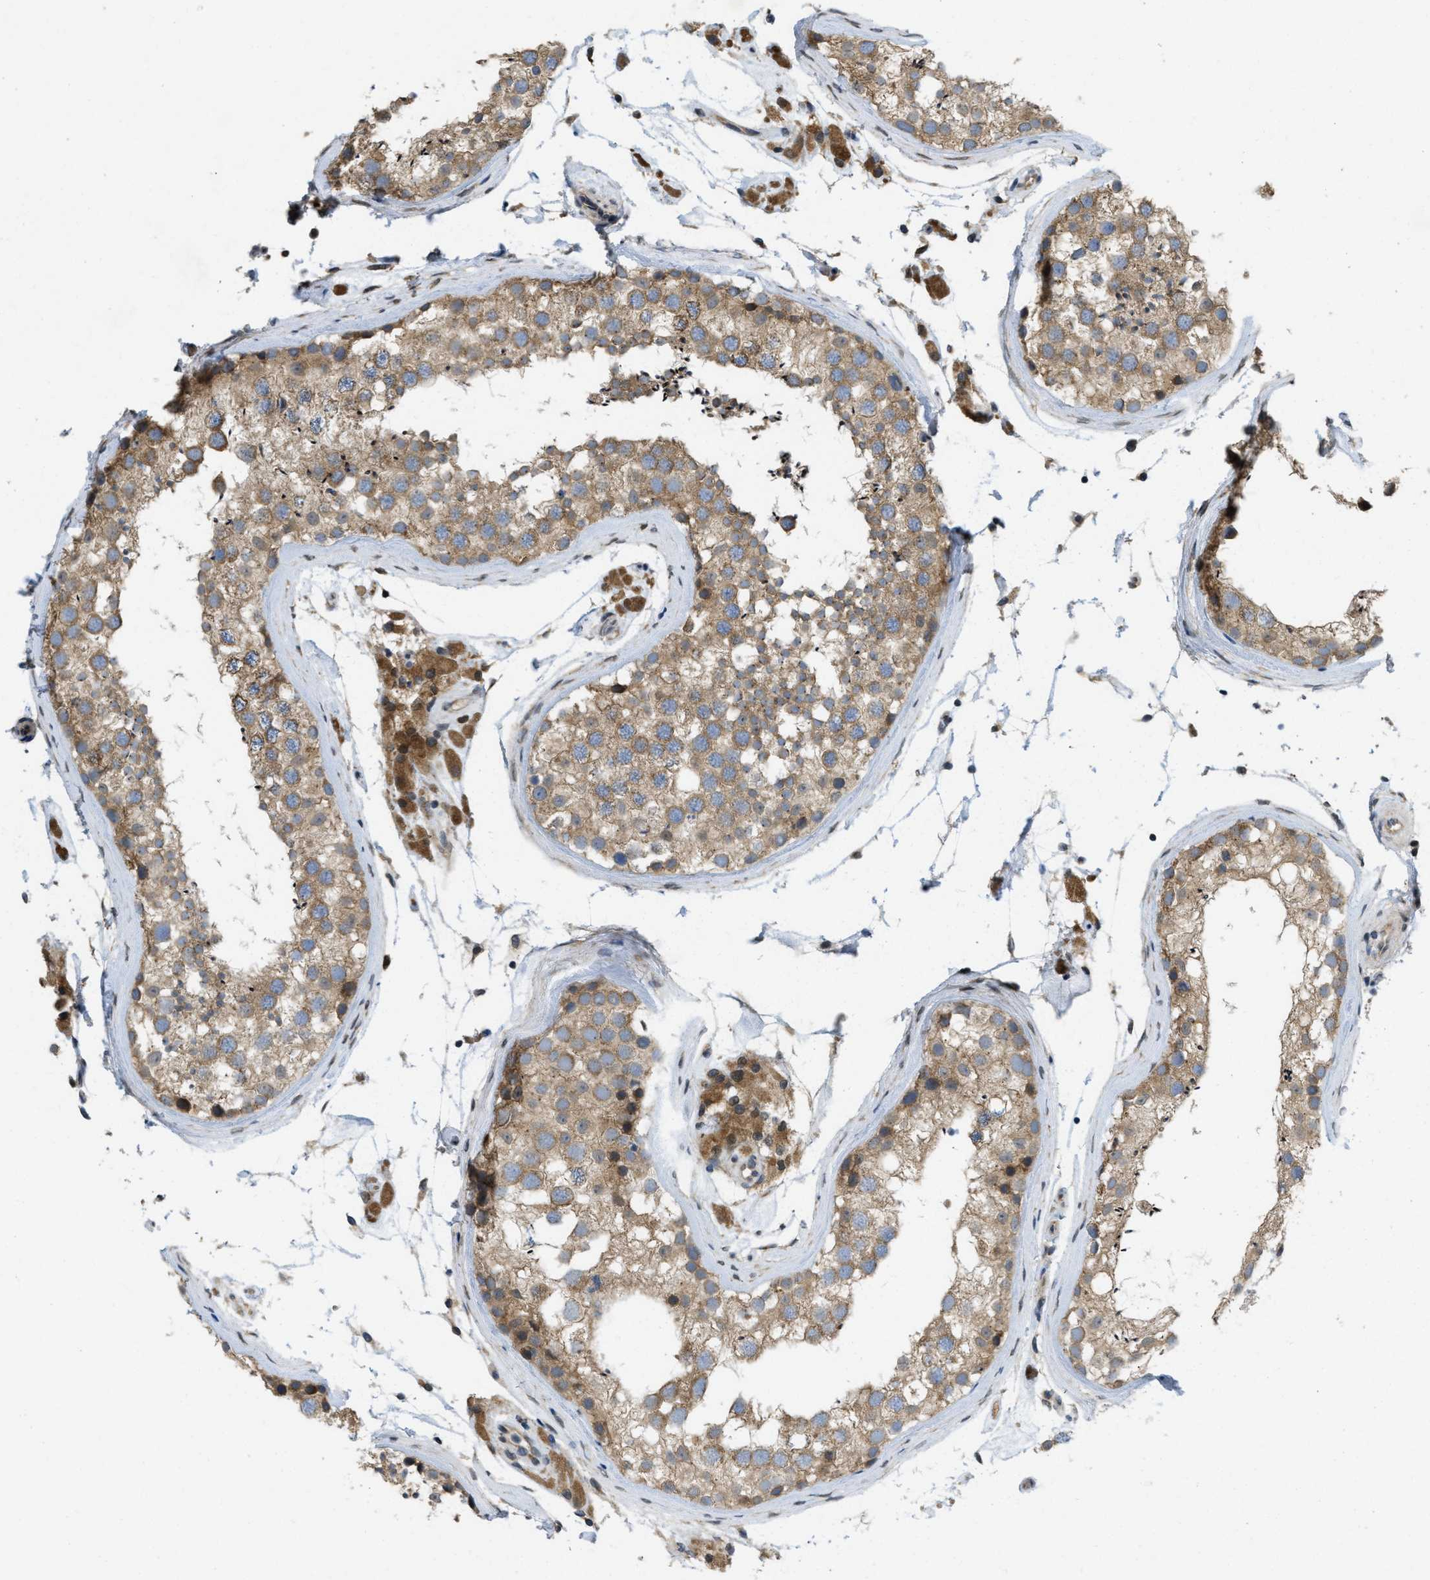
{"staining": {"intensity": "moderate", "quantity": ">75%", "location": "cytoplasmic/membranous"}, "tissue": "testis", "cell_type": "Cells in seminiferous ducts", "image_type": "normal", "snomed": [{"axis": "morphology", "description": "Normal tissue, NOS"}, {"axis": "topography", "description": "Testis"}], "caption": "DAB immunohistochemical staining of normal testis exhibits moderate cytoplasmic/membranous protein positivity in approximately >75% of cells in seminiferous ducts.", "gene": "IFNLR1", "patient": {"sex": "male", "age": 46}}